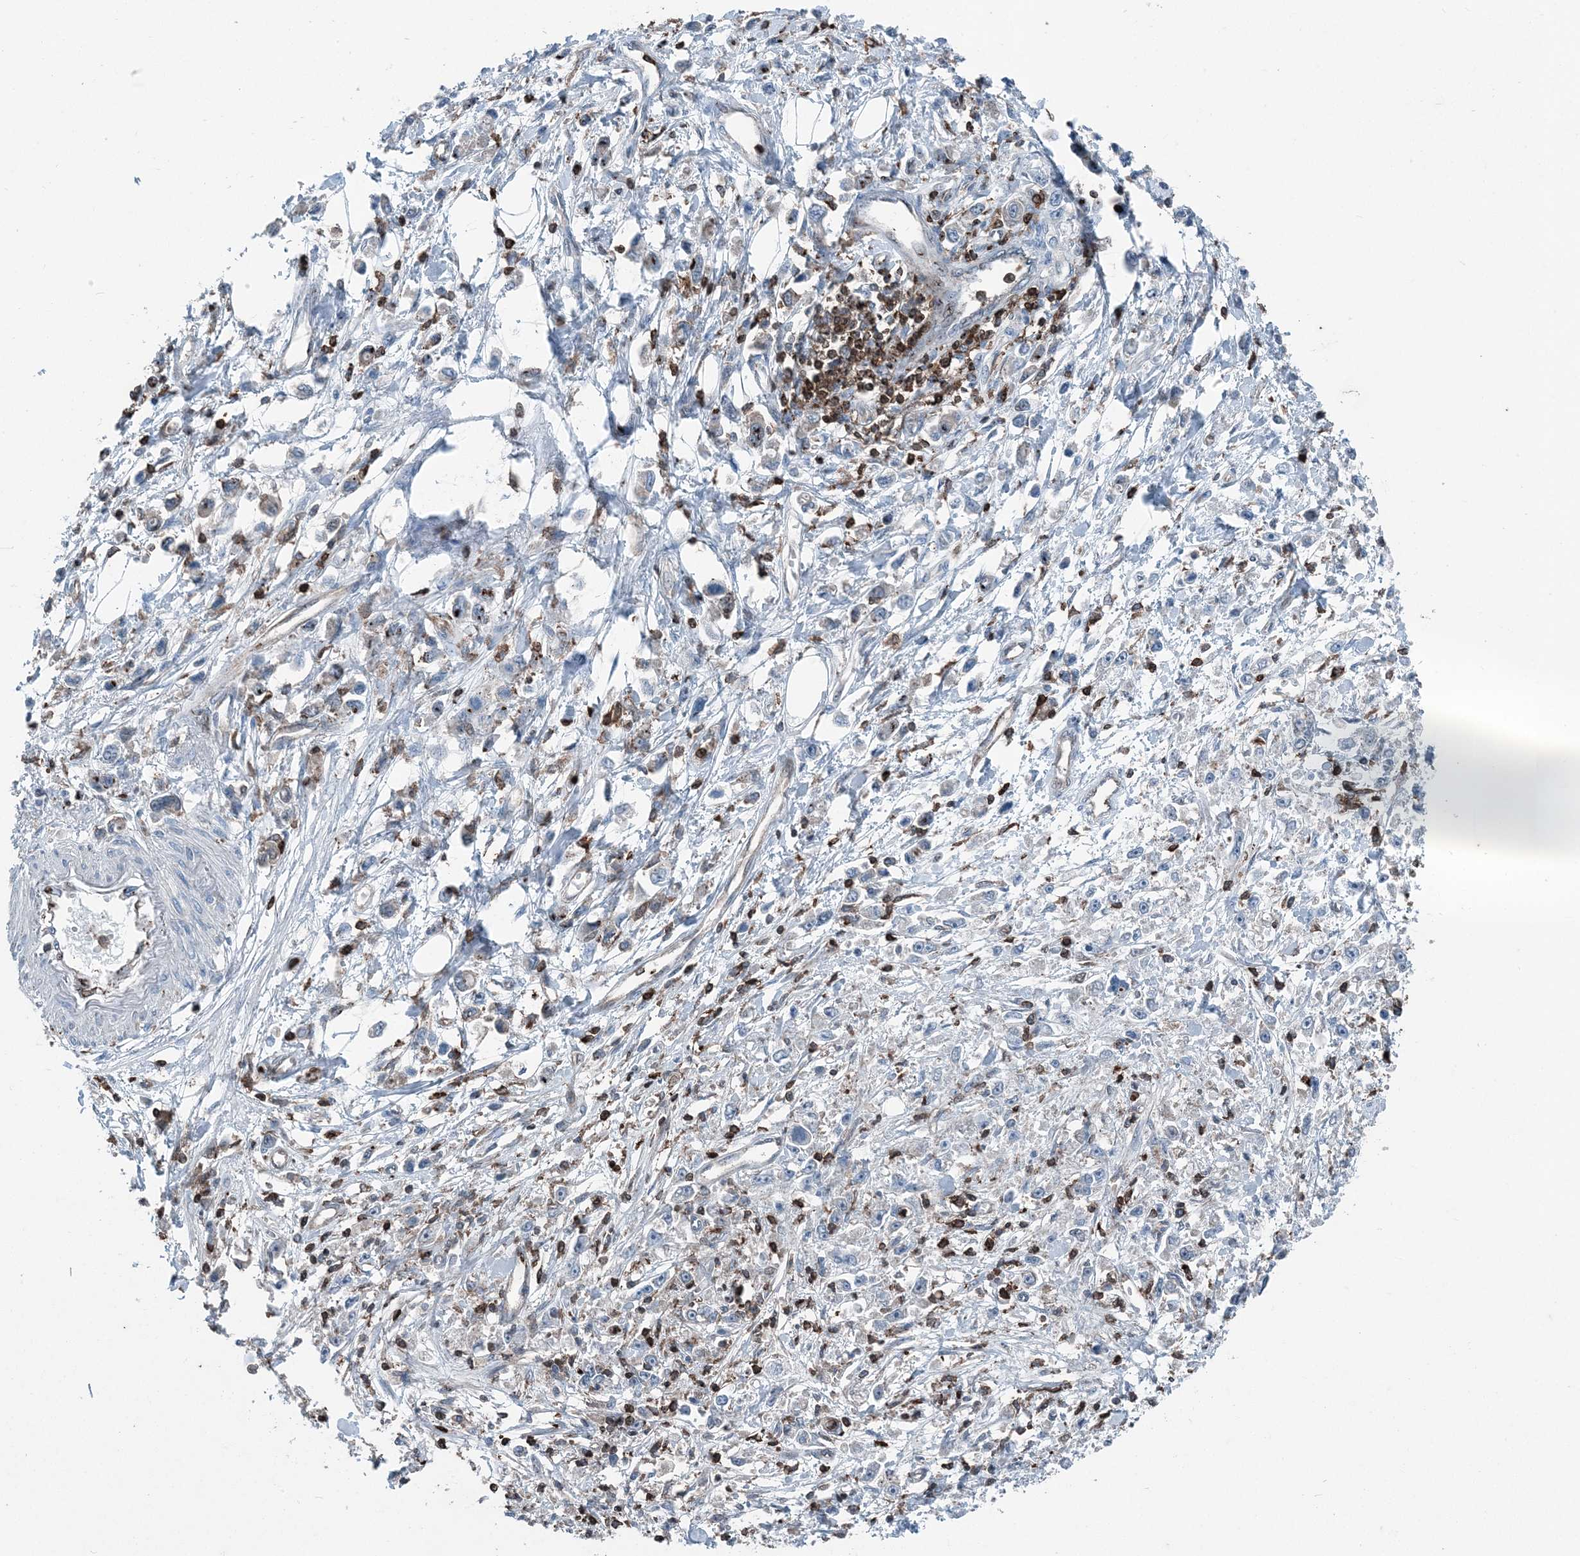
{"staining": {"intensity": "negative", "quantity": "none", "location": "none"}, "tissue": "stomach cancer", "cell_type": "Tumor cells", "image_type": "cancer", "snomed": [{"axis": "morphology", "description": "Adenocarcinoma, NOS"}, {"axis": "topography", "description": "Stomach"}], "caption": "IHC of human stomach cancer (adenocarcinoma) shows no staining in tumor cells. (Stains: DAB immunohistochemistry with hematoxylin counter stain, Microscopy: brightfield microscopy at high magnification).", "gene": "CFL1", "patient": {"sex": "female", "age": 59}}